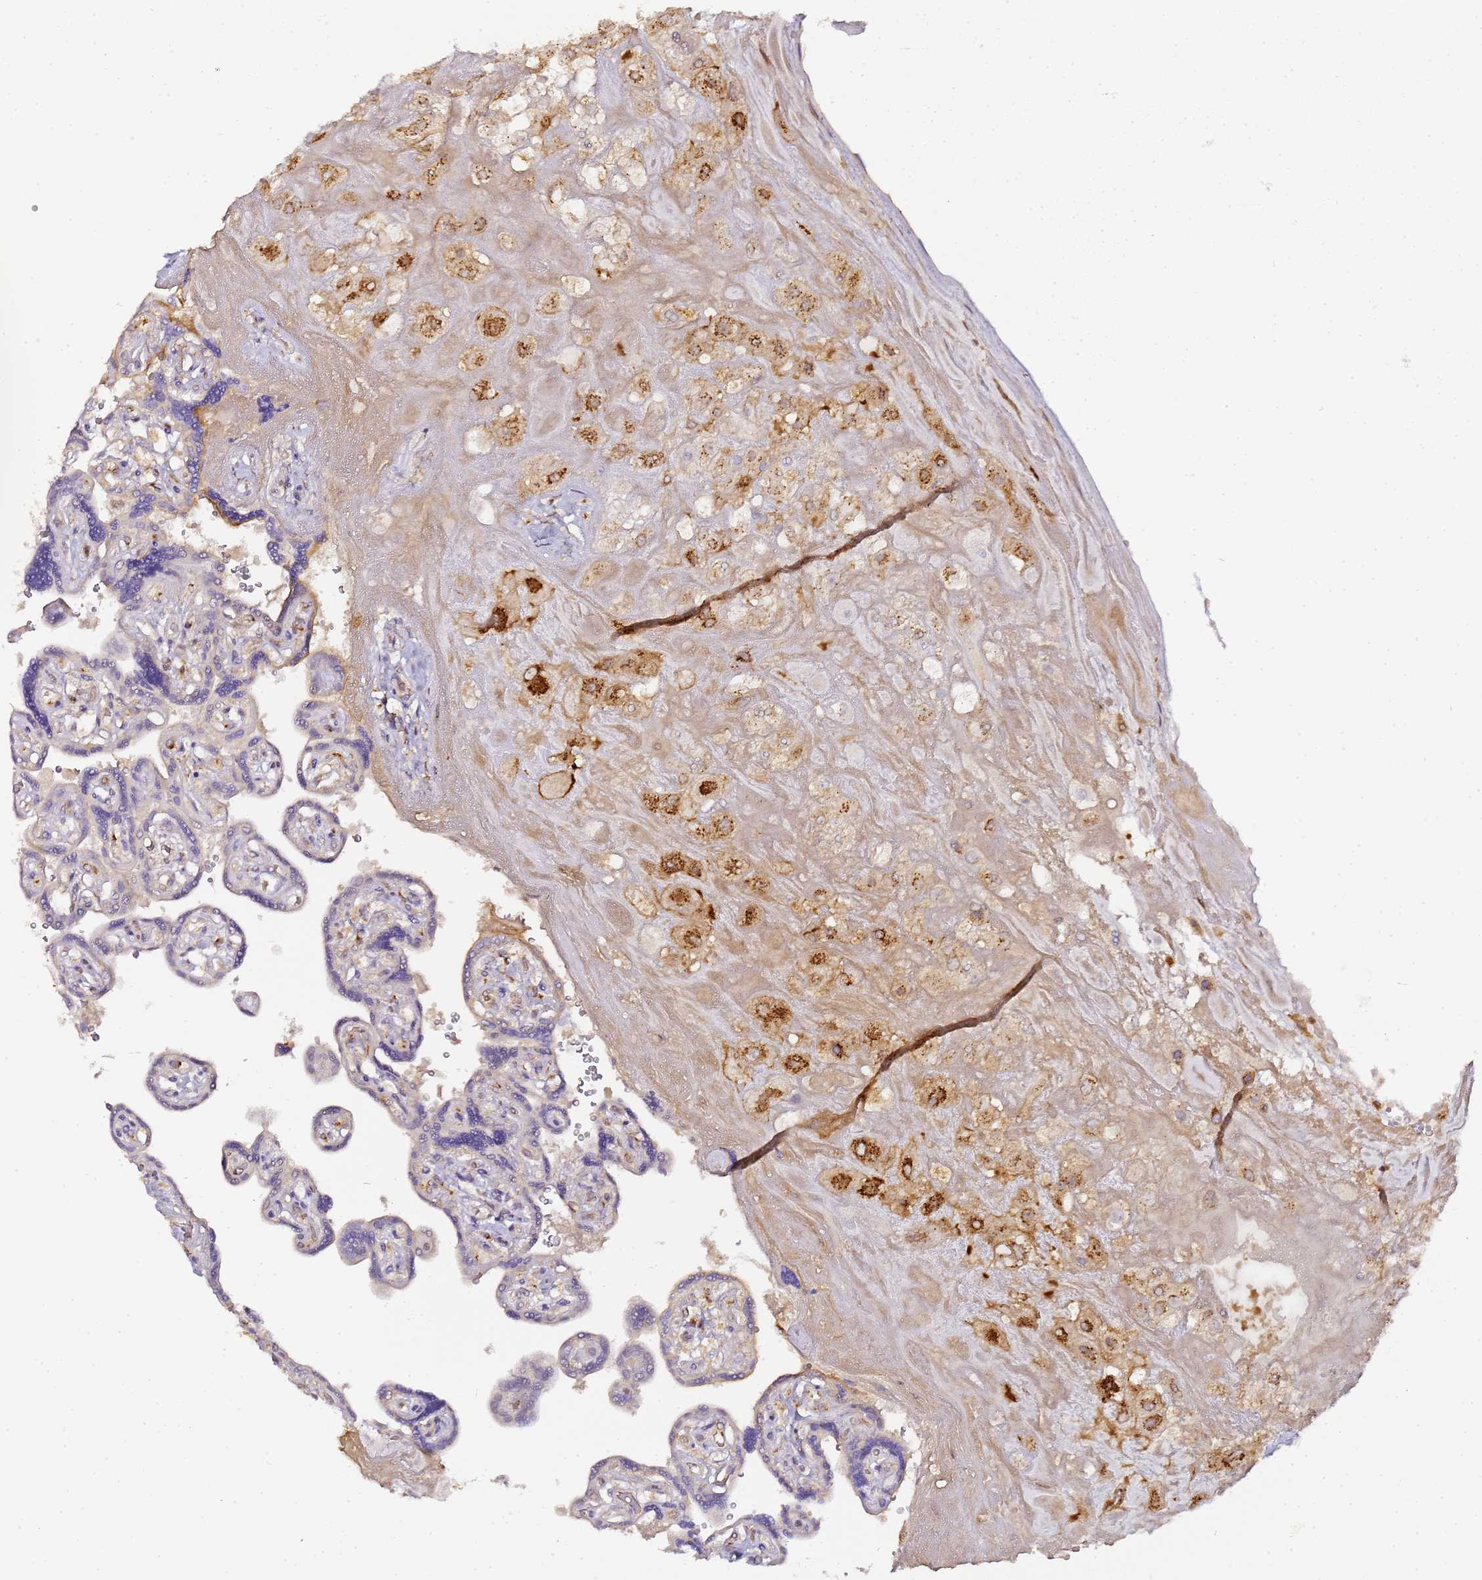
{"staining": {"intensity": "strong", "quantity": "25%-75%", "location": "cytoplasmic/membranous"}, "tissue": "placenta", "cell_type": "Decidual cells", "image_type": "normal", "snomed": [{"axis": "morphology", "description": "Normal tissue, NOS"}, {"axis": "topography", "description": "Placenta"}], "caption": "Immunohistochemical staining of benign human placenta exhibits strong cytoplasmic/membranous protein staining in about 25%-75% of decidual cells.", "gene": "MRPL49", "patient": {"sex": "female", "age": 32}}